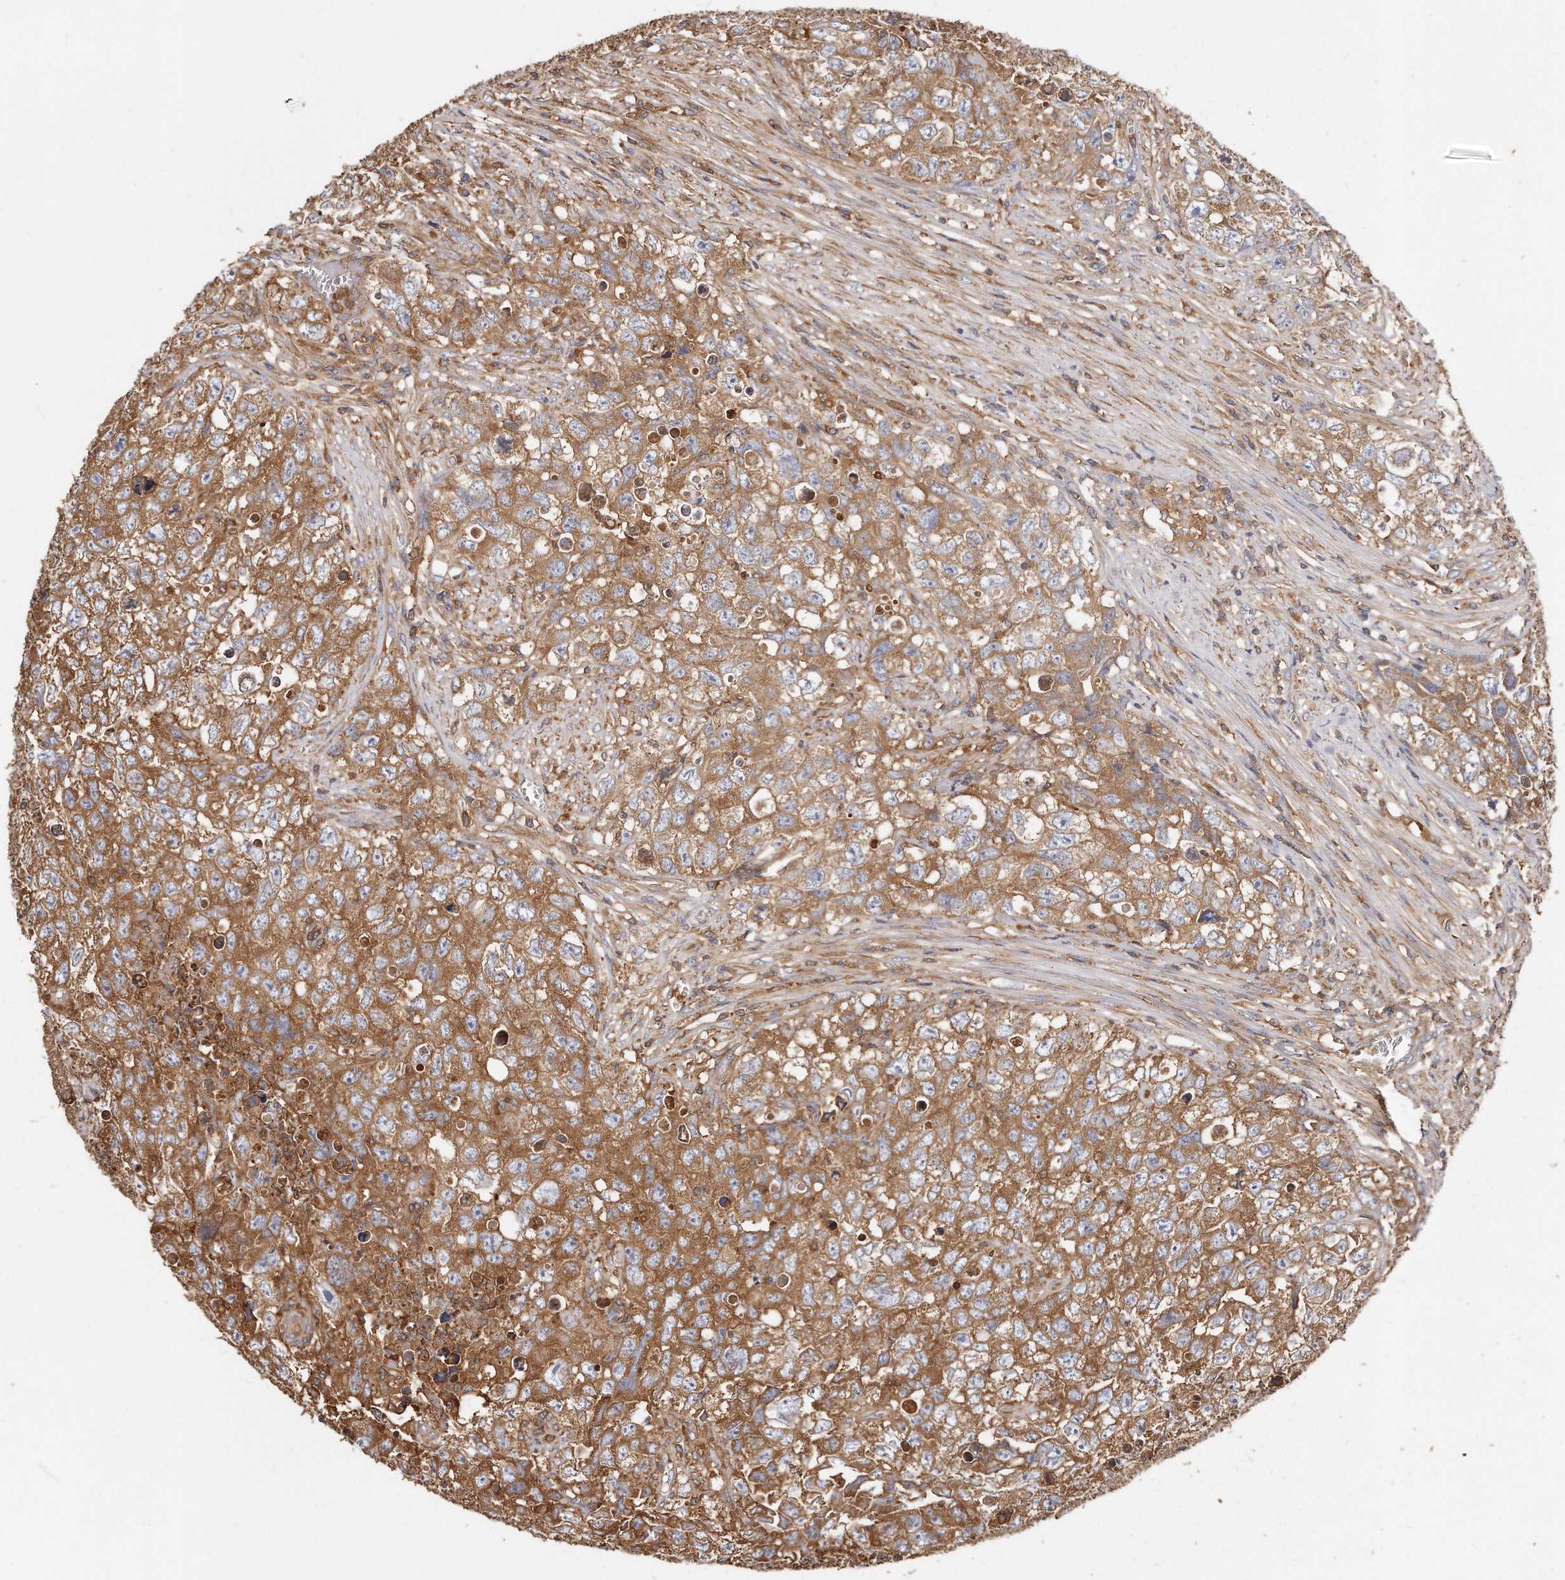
{"staining": {"intensity": "moderate", "quantity": ">75%", "location": "cytoplasmic/membranous"}, "tissue": "testis cancer", "cell_type": "Tumor cells", "image_type": "cancer", "snomed": [{"axis": "morphology", "description": "Seminoma, NOS"}, {"axis": "morphology", "description": "Carcinoma, Embryonal, NOS"}, {"axis": "topography", "description": "Testis"}], "caption": "High-power microscopy captured an IHC histopathology image of testis cancer (seminoma), revealing moderate cytoplasmic/membranous staining in about >75% of tumor cells. (brown staining indicates protein expression, while blue staining denotes nuclei).", "gene": "CAP1", "patient": {"sex": "male", "age": 43}}